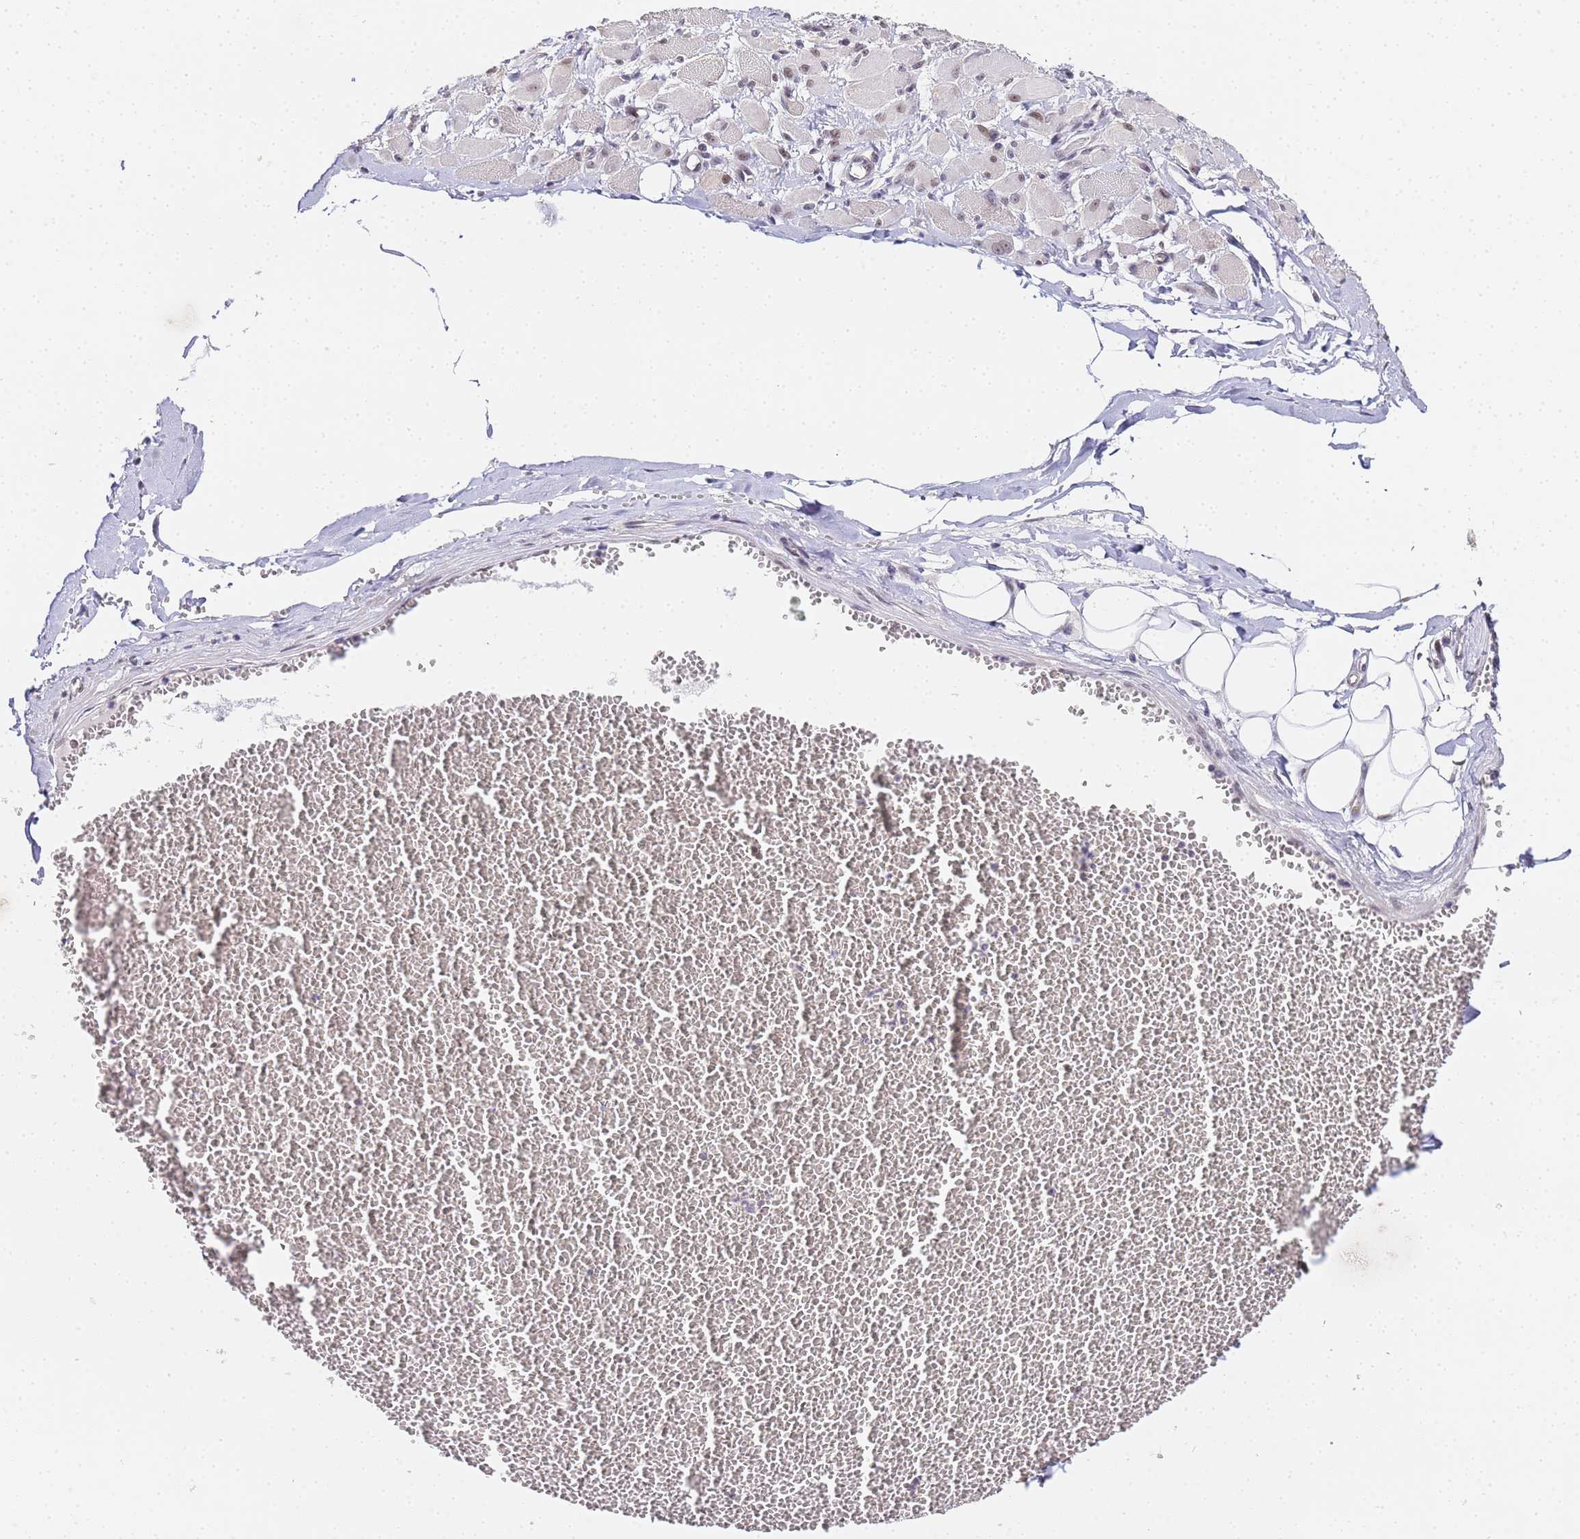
{"staining": {"intensity": "moderate", "quantity": "<25%", "location": "cytoplasmic/membranous,nuclear"}, "tissue": "skeletal muscle", "cell_type": "Myocytes", "image_type": "normal", "snomed": [{"axis": "morphology", "description": "Normal tissue, NOS"}, {"axis": "morphology", "description": "Basal cell carcinoma"}, {"axis": "topography", "description": "Skeletal muscle"}], "caption": "Myocytes display moderate cytoplasmic/membranous,nuclear staining in about <25% of cells in unremarkable skeletal muscle. (IHC, brightfield microscopy, high magnification).", "gene": "LSM3", "patient": {"sex": "female", "age": 64}}